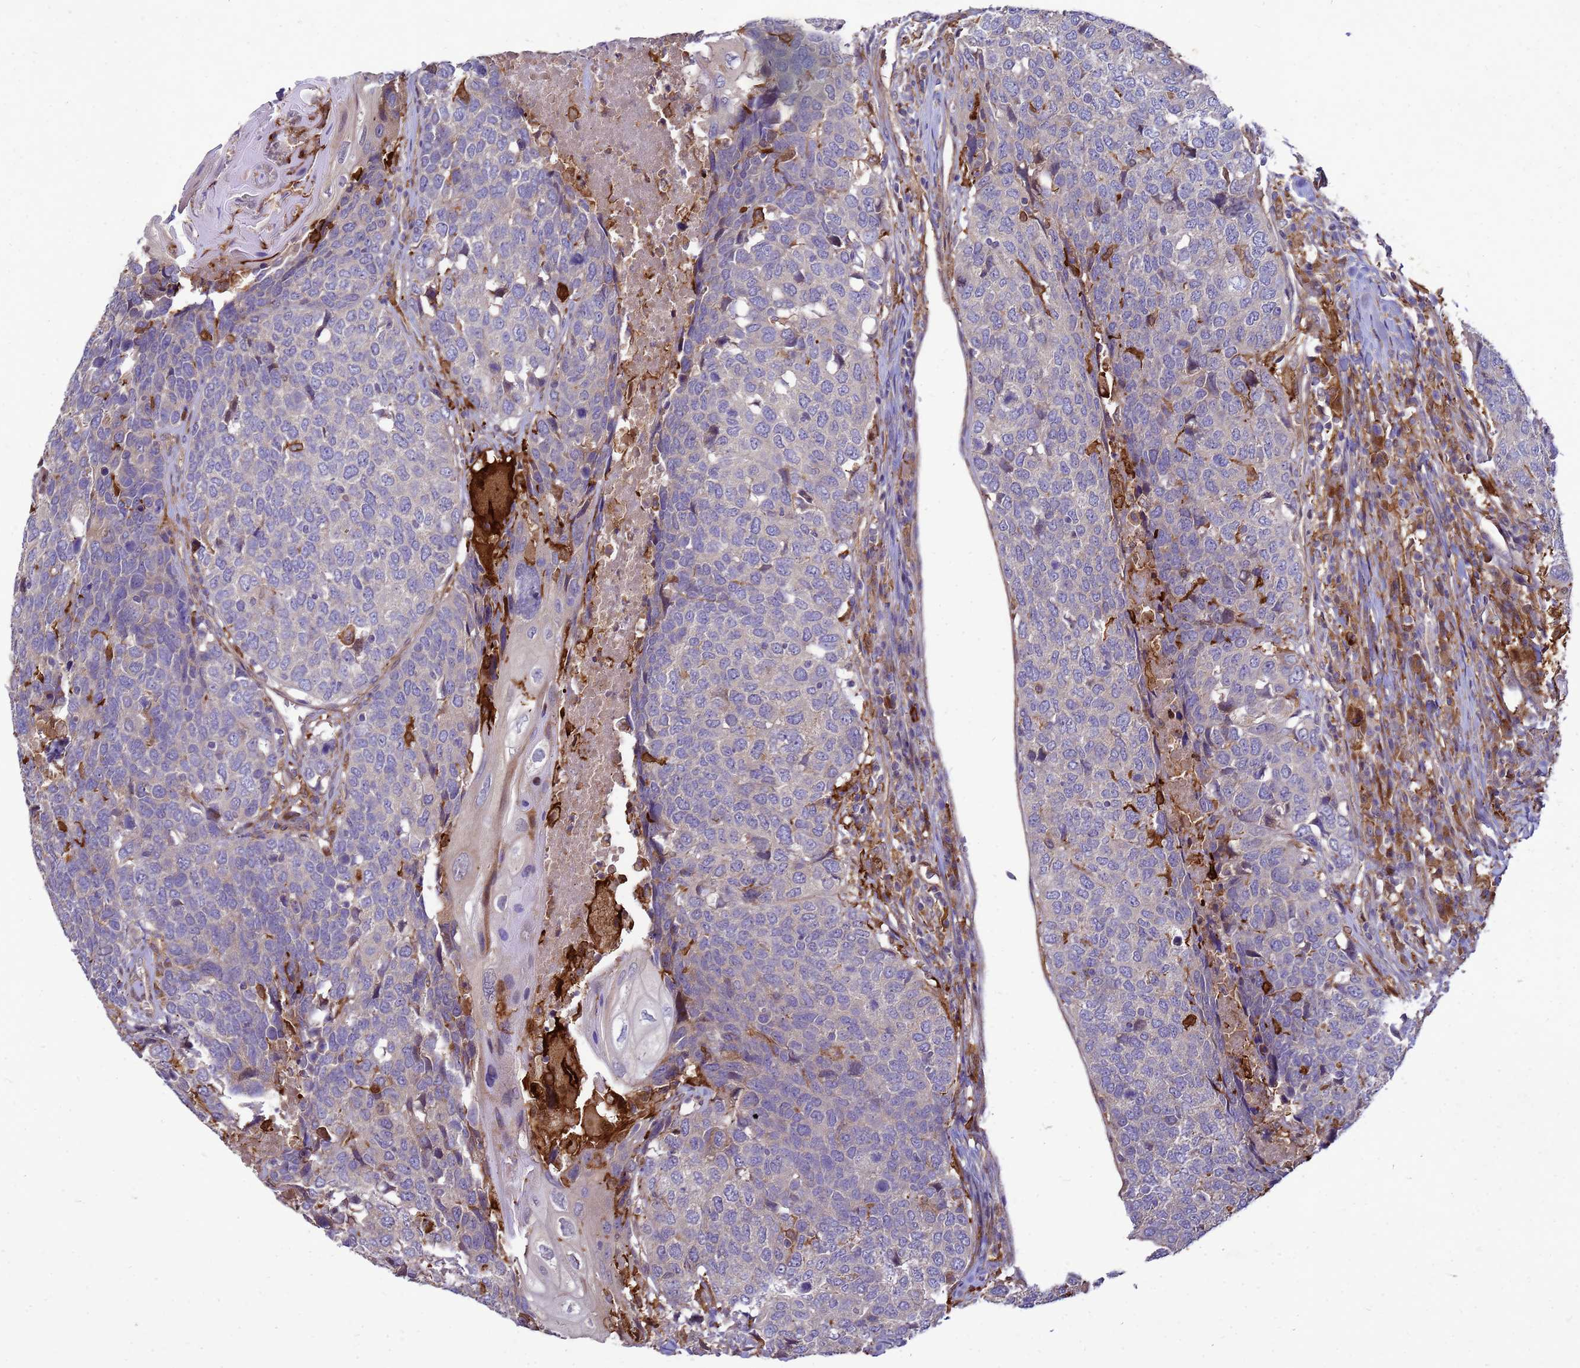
{"staining": {"intensity": "negative", "quantity": "none", "location": "none"}, "tissue": "head and neck cancer", "cell_type": "Tumor cells", "image_type": "cancer", "snomed": [{"axis": "morphology", "description": "Squamous cell carcinoma, NOS"}, {"axis": "topography", "description": "Head-Neck"}], "caption": "The immunohistochemistry (IHC) photomicrograph has no significant staining in tumor cells of head and neck cancer tissue.", "gene": "RNF215", "patient": {"sex": "male", "age": 66}}